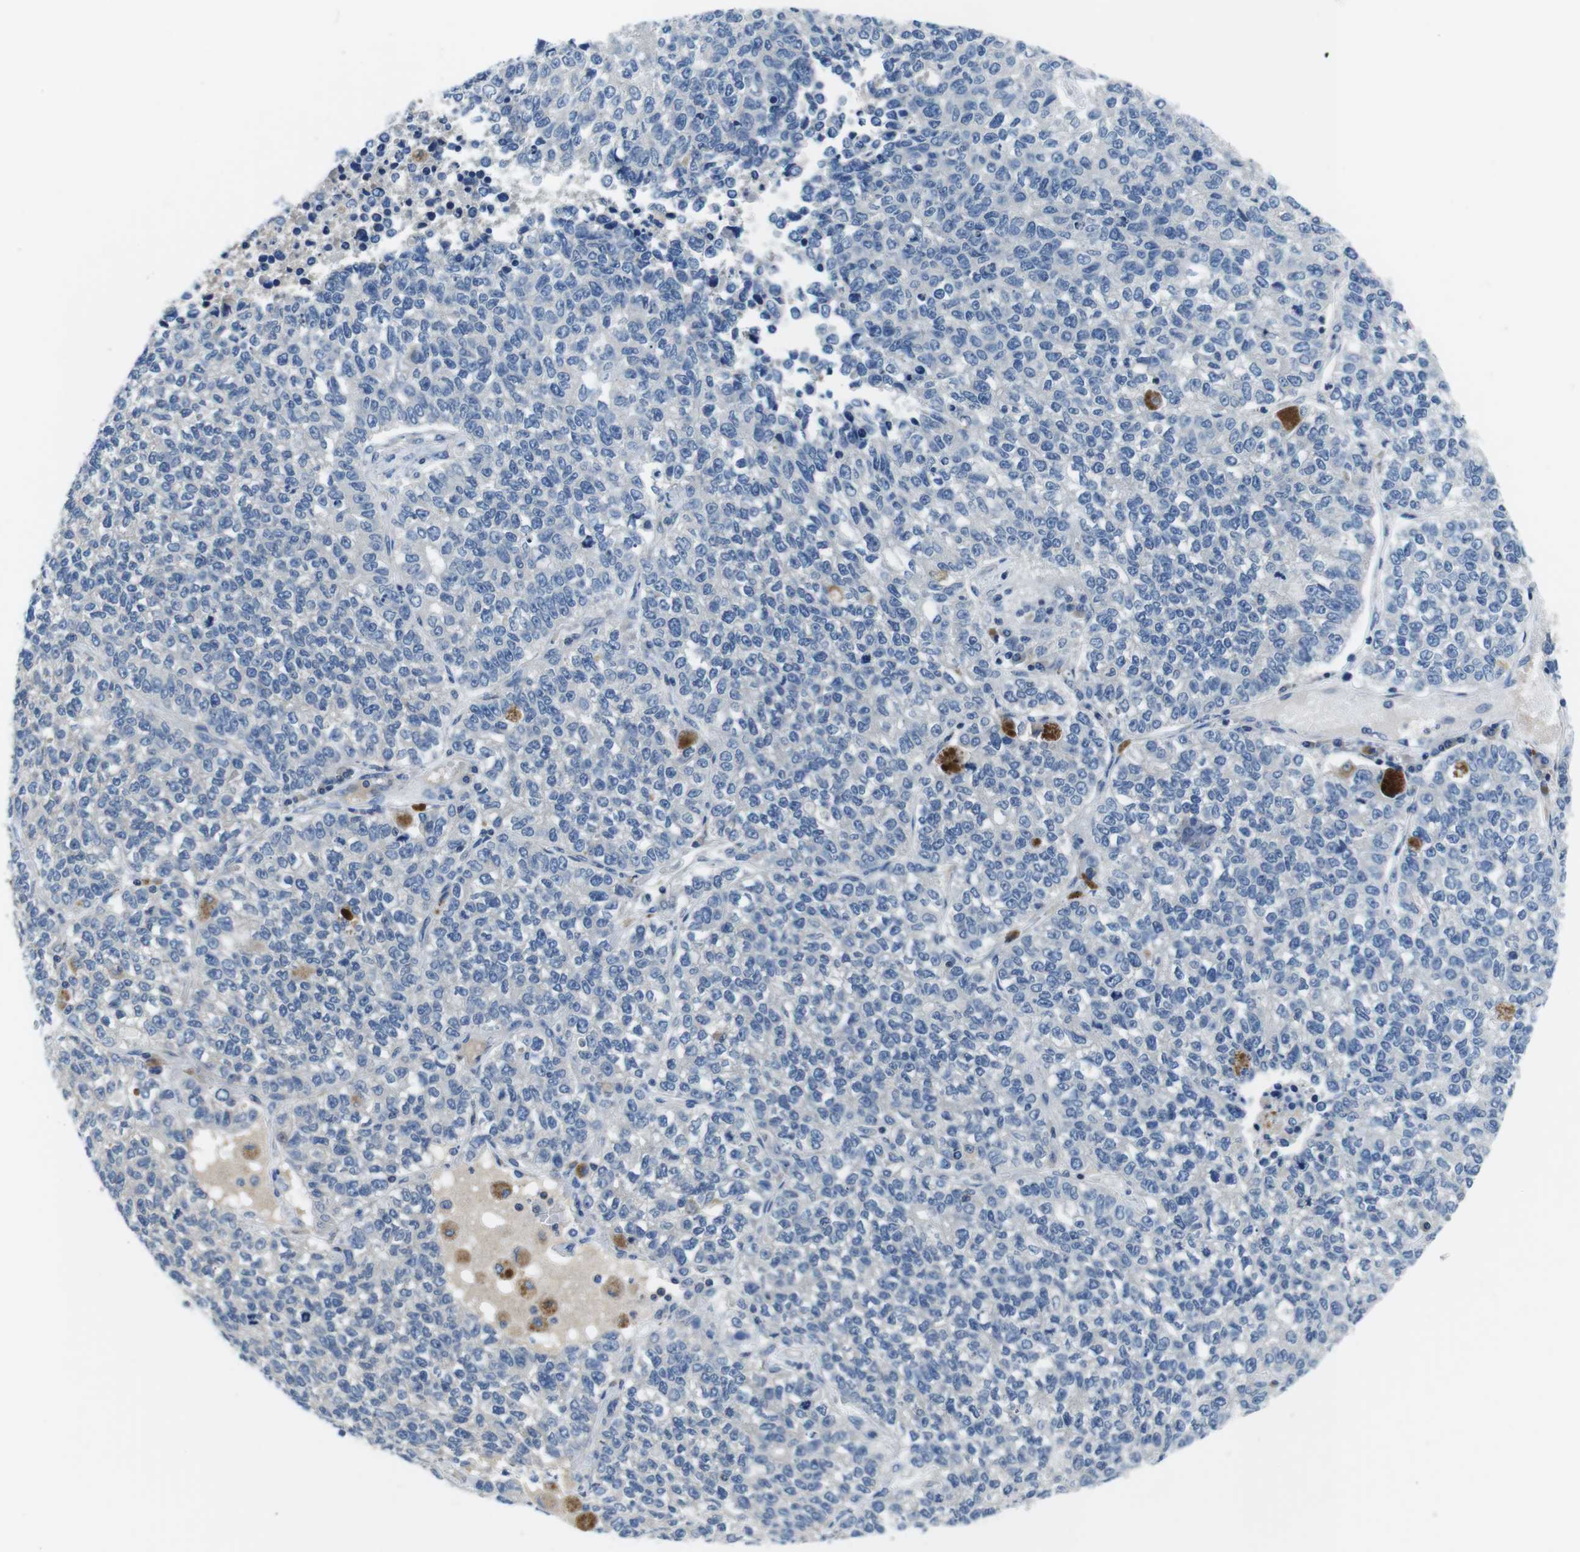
{"staining": {"intensity": "negative", "quantity": "none", "location": "none"}, "tissue": "lung cancer", "cell_type": "Tumor cells", "image_type": "cancer", "snomed": [{"axis": "morphology", "description": "Adenocarcinoma, NOS"}, {"axis": "topography", "description": "Lung"}], "caption": "Immunohistochemical staining of lung cancer exhibits no significant staining in tumor cells.", "gene": "PIK3CD", "patient": {"sex": "male", "age": 49}}